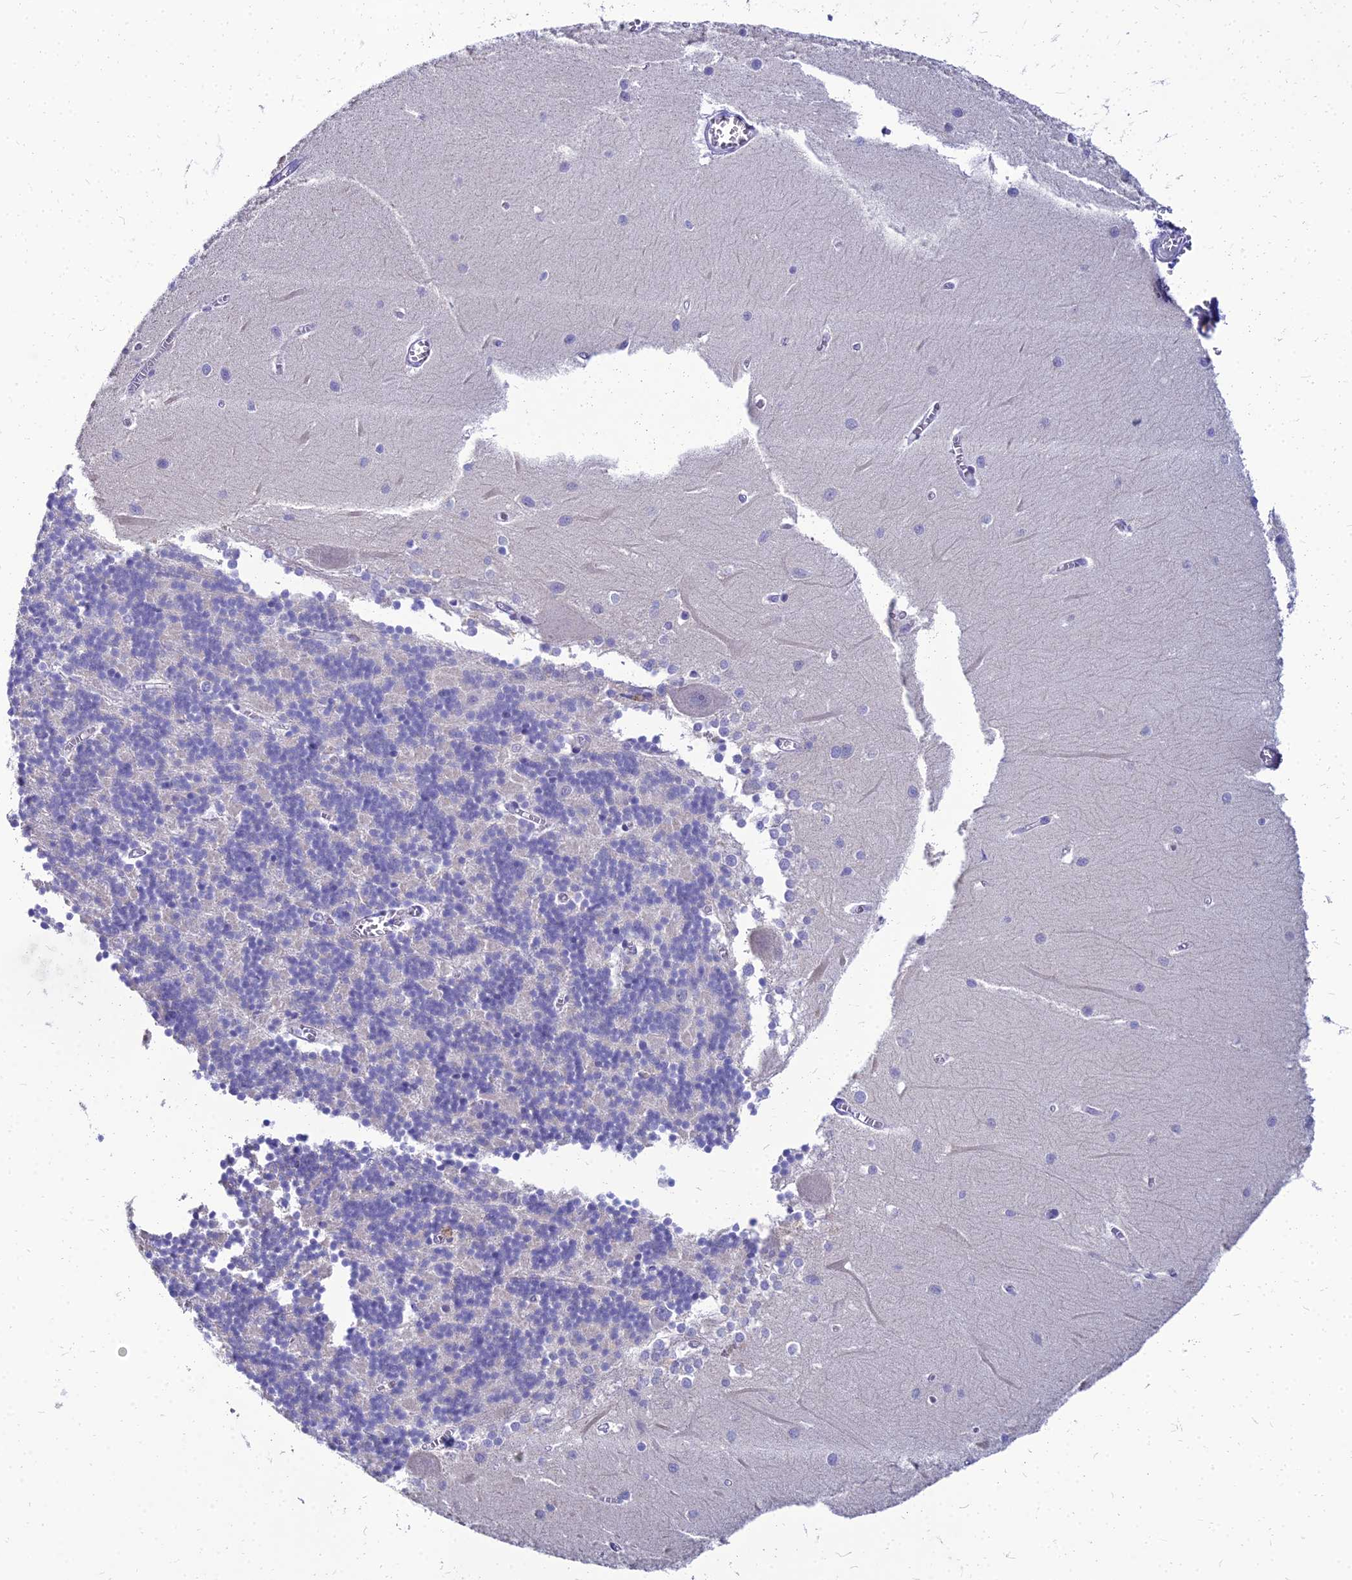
{"staining": {"intensity": "negative", "quantity": "none", "location": "none"}, "tissue": "cerebellum", "cell_type": "Cells in granular layer", "image_type": "normal", "snomed": [{"axis": "morphology", "description": "Normal tissue, NOS"}, {"axis": "topography", "description": "Cerebellum"}], "caption": "Immunohistochemistry photomicrograph of unremarkable human cerebellum stained for a protein (brown), which exhibits no expression in cells in granular layer. (DAB IHC with hematoxylin counter stain).", "gene": "NPY", "patient": {"sex": "male", "age": 37}}